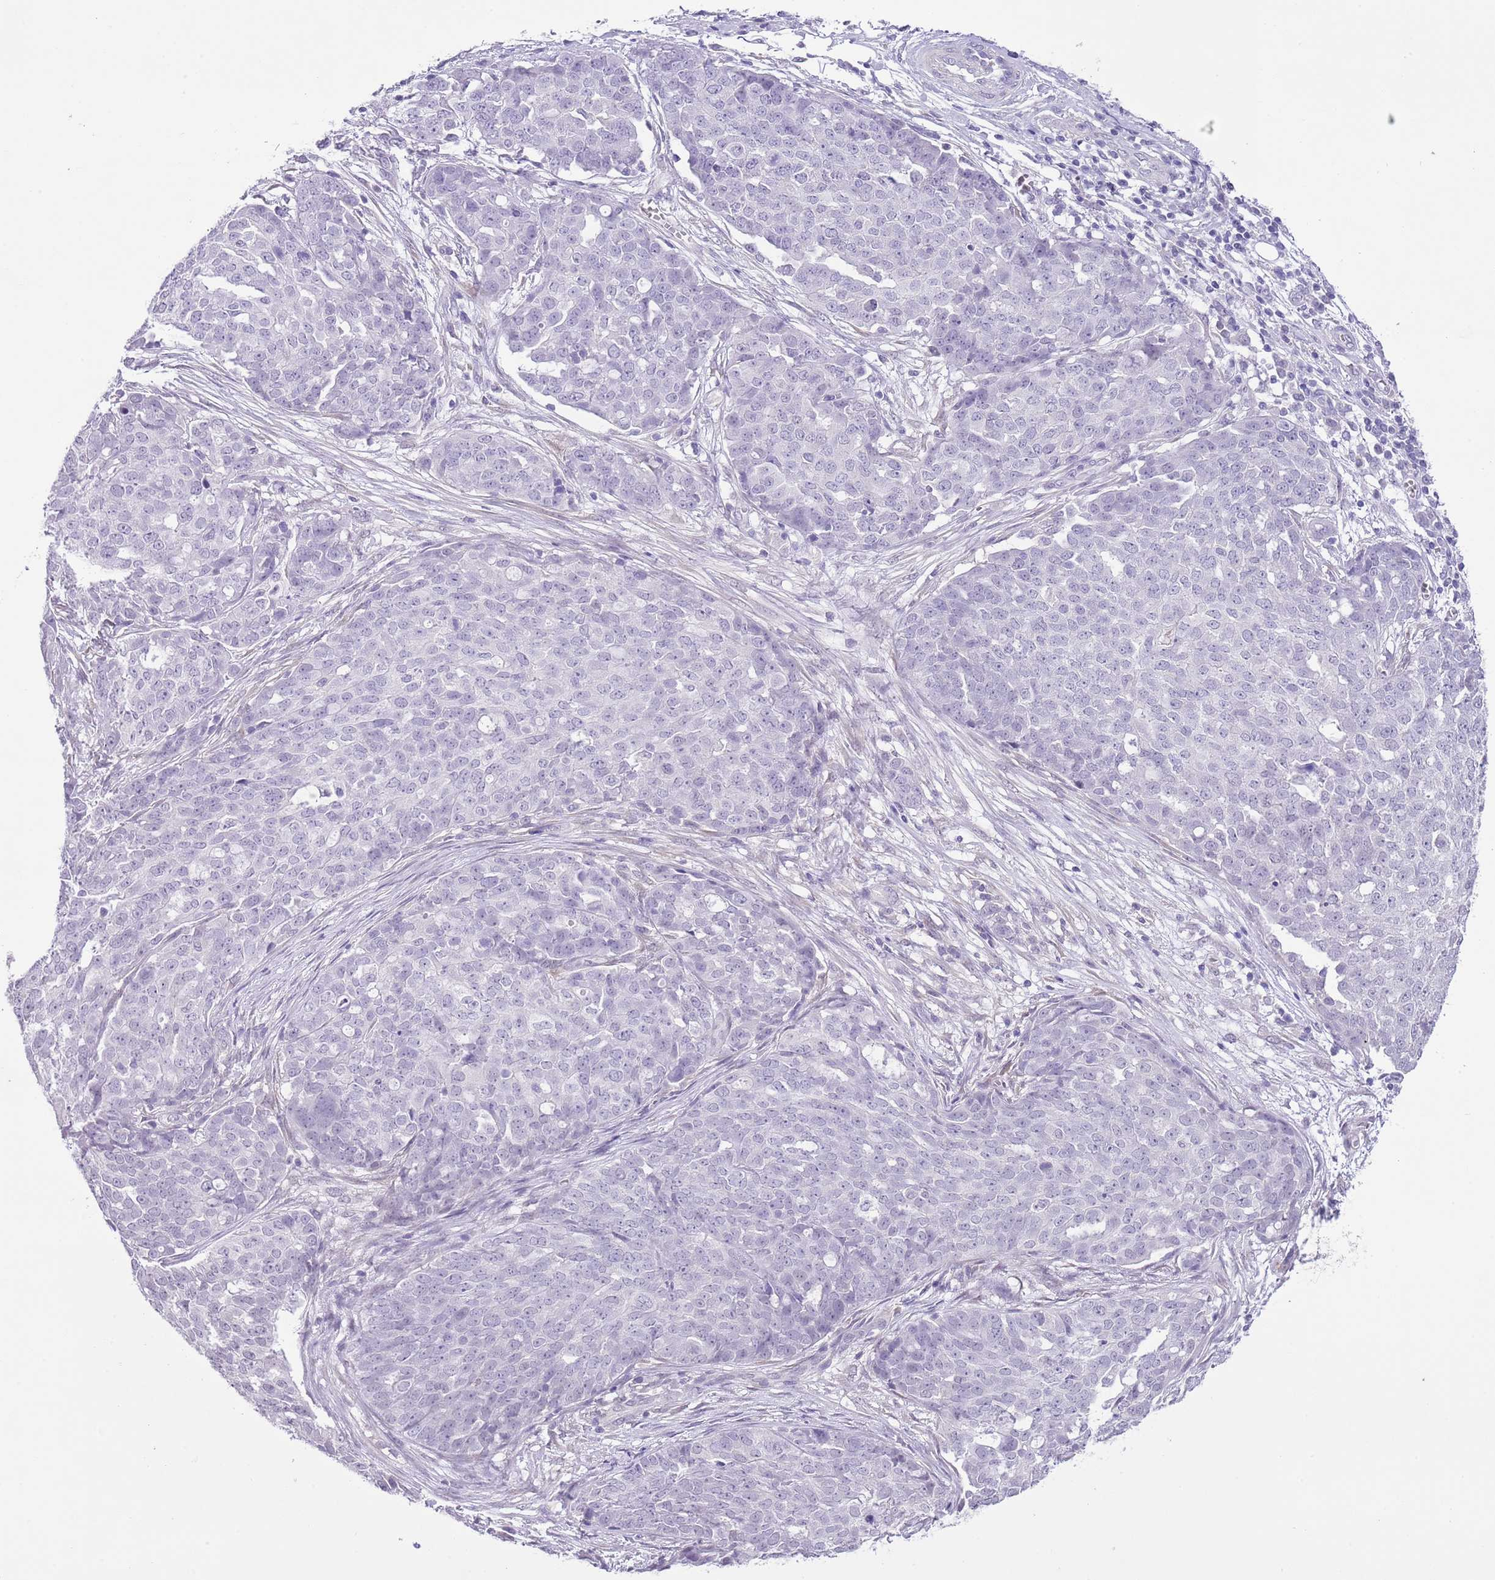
{"staining": {"intensity": "negative", "quantity": "none", "location": "none"}, "tissue": "ovarian cancer", "cell_type": "Tumor cells", "image_type": "cancer", "snomed": [{"axis": "morphology", "description": "Cystadenocarcinoma, serous, NOS"}, {"axis": "topography", "description": "Soft tissue"}, {"axis": "topography", "description": "Ovary"}], "caption": "High power microscopy image of an immunohistochemistry histopathology image of ovarian cancer, revealing no significant positivity in tumor cells.", "gene": "MIDN", "patient": {"sex": "female", "age": 57}}